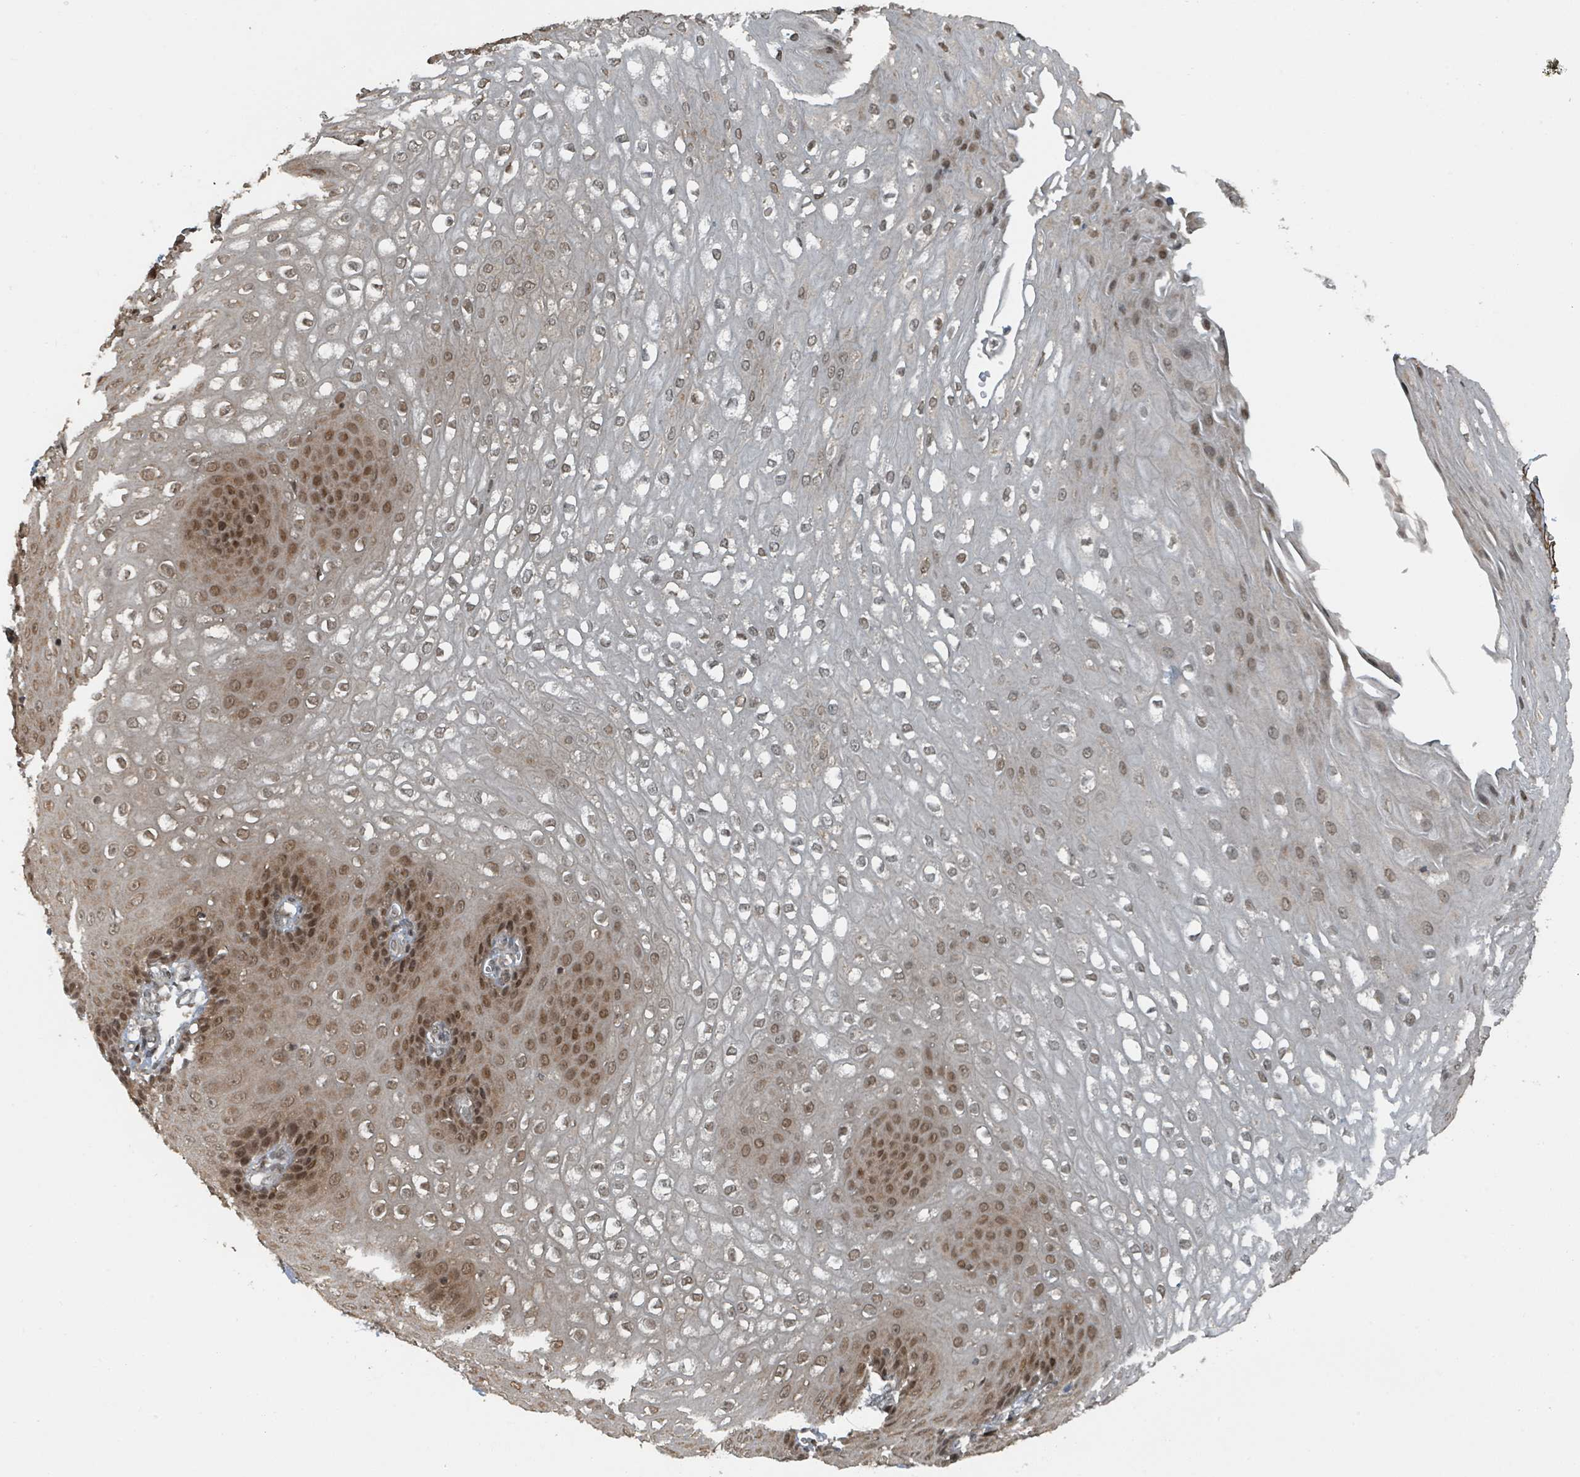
{"staining": {"intensity": "moderate", "quantity": ">75%", "location": "nuclear"}, "tissue": "esophagus", "cell_type": "Squamous epithelial cells", "image_type": "normal", "snomed": [{"axis": "morphology", "description": "Normal tissue, NOS"}, {"axis": "topography", "description": "Esophagus"}], "caption": "Squamous epithelial cells show moderate nuclear staining in about >75% of cells in unremarkable esophagus.", "gene": "PHIP", "patient": {"sex": "male", "age": 67}}